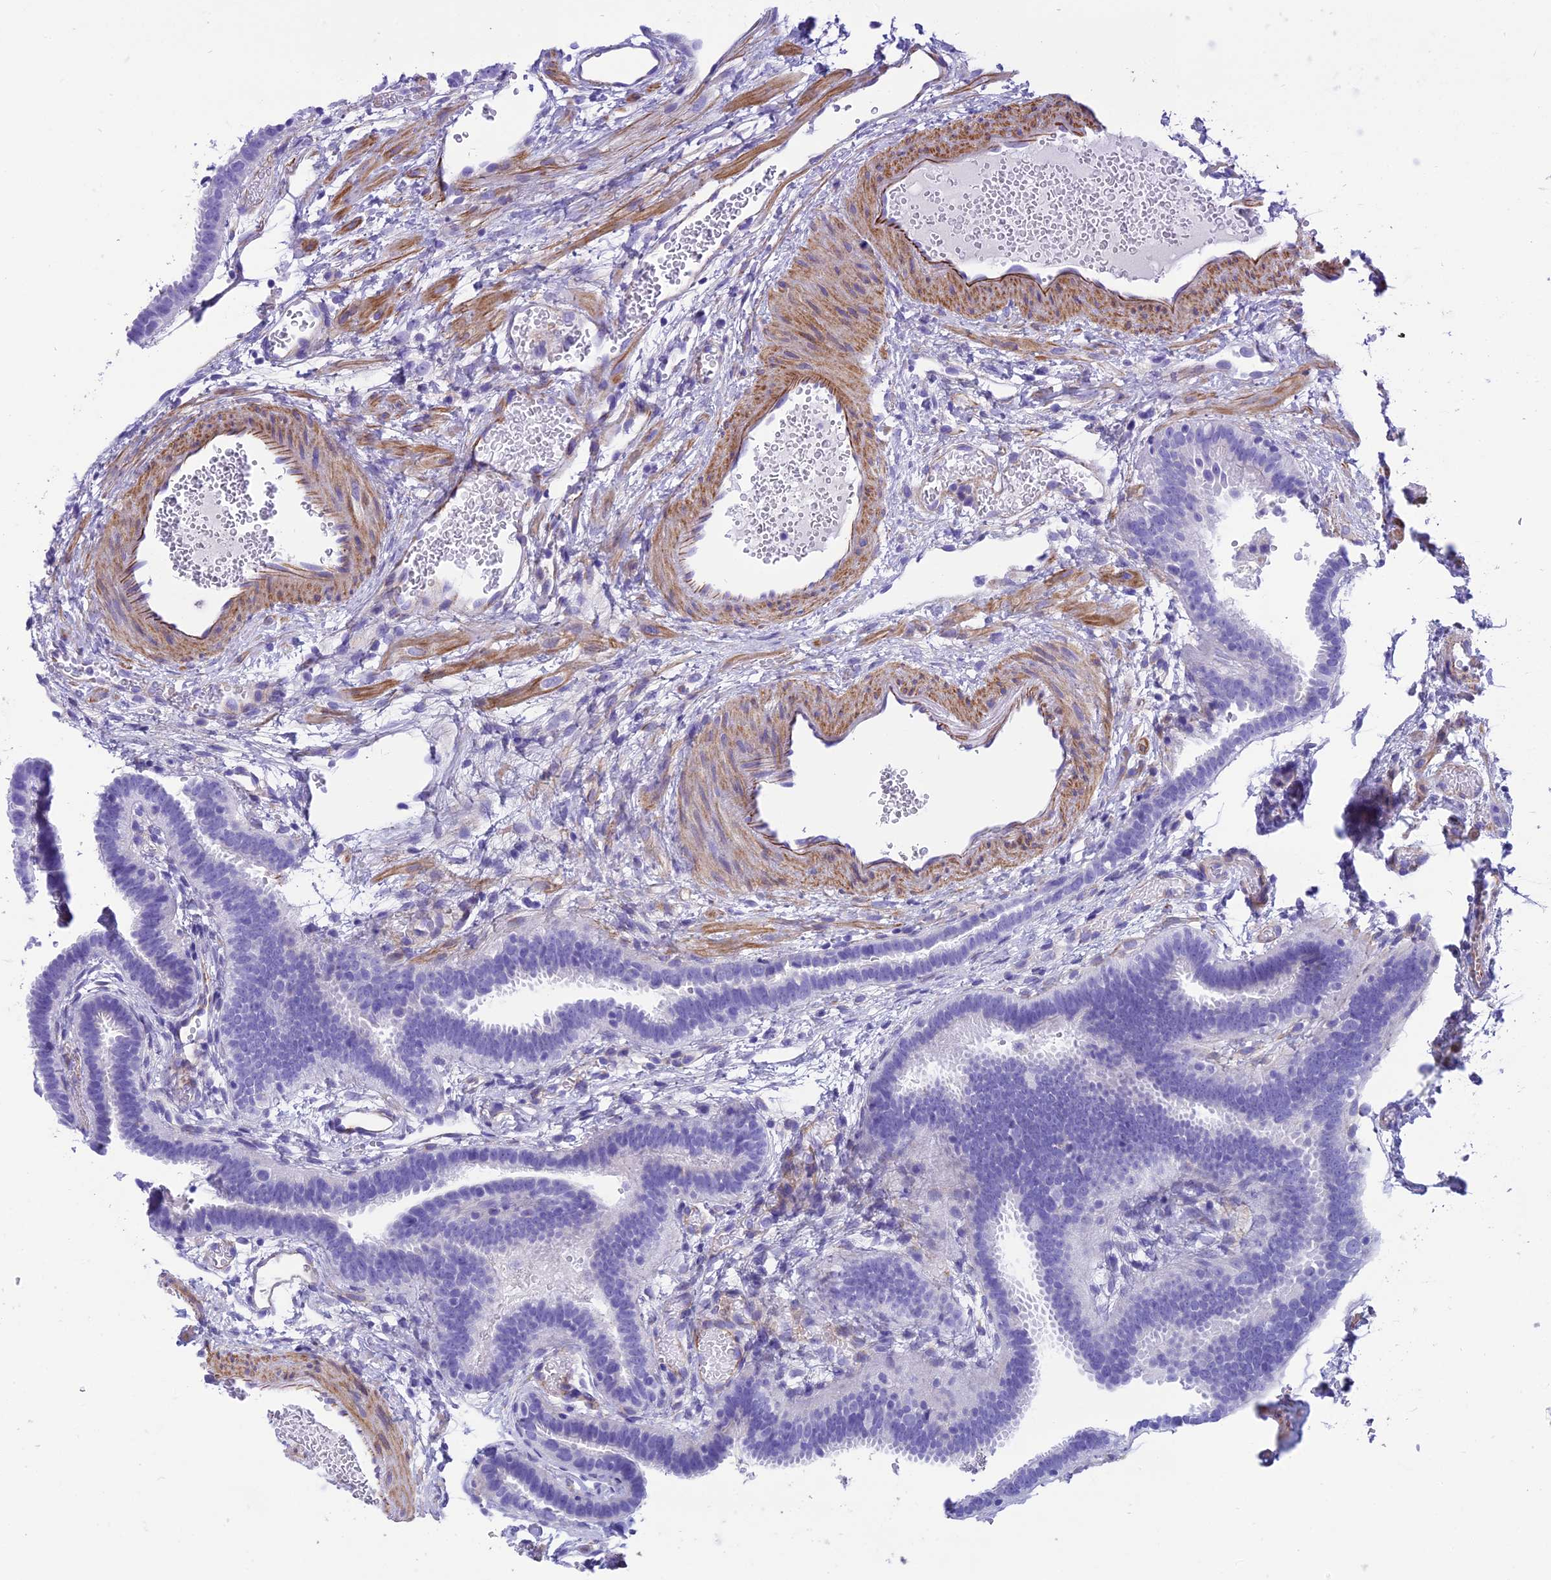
{"staining": {"intensity": "negative", "quantity": "none", "location": "none"}, "tissue": "fallopian tube", "cell_type": "Glandular cells", "image_type": "normal", "snomed": [{"axis": "morphology", "description": "Normal tissue, NOS"}, {"axis": "topography", "description": "Fallopian tube"}], "caption": "Immunohistochemistry (IHC) micrograph of unremarkable fallopian tube: fallopian tube stained with DAB (3,3'-diaminobenzidine) displays no significant protein expression in glandular cells.", "gene": "GFRA1", "patient": {"sex": "female", "age": 37}}